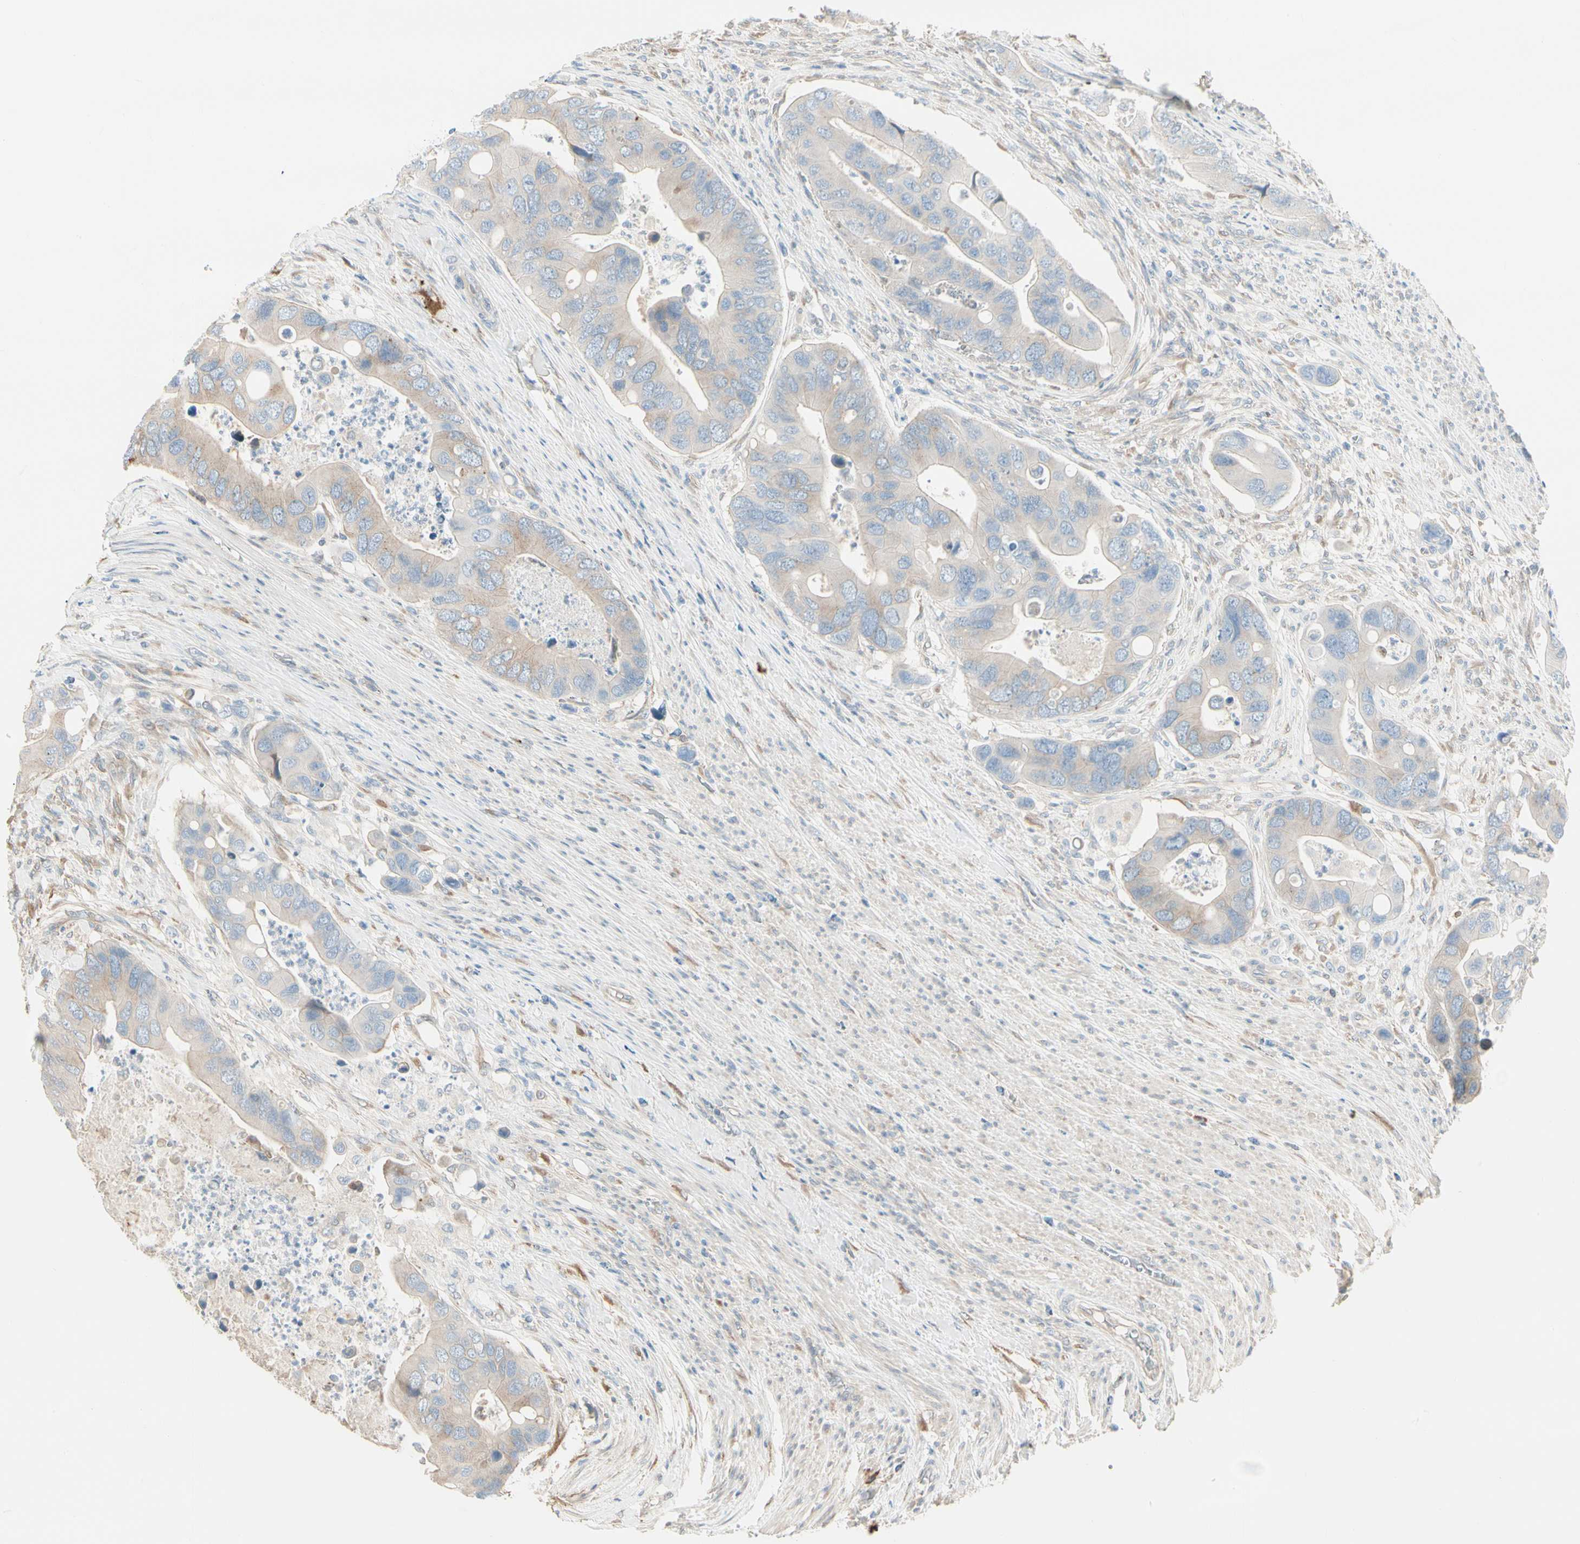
{"staining": {"intensity": "weak", "quantity": ">75%", "location": "cytoplasmic/membranous"}, "tissue": "colorectal cancer", "cell_type": "Tumor cells", "image_type": "cancer", "snomed": [{"axis": "morphology", "description": "Adenocarcinoma, NOS"}, {"axis": "topography", "description": "Rectum"}], "caption": "Weak cytoplasmic/membranous staining for a protein is seen in approximately >75% of tumor cells of colorectal cancer using immunohistochemistry.", "gene": "NUCB2", "patient": {"sex": "female", "age": 57}}